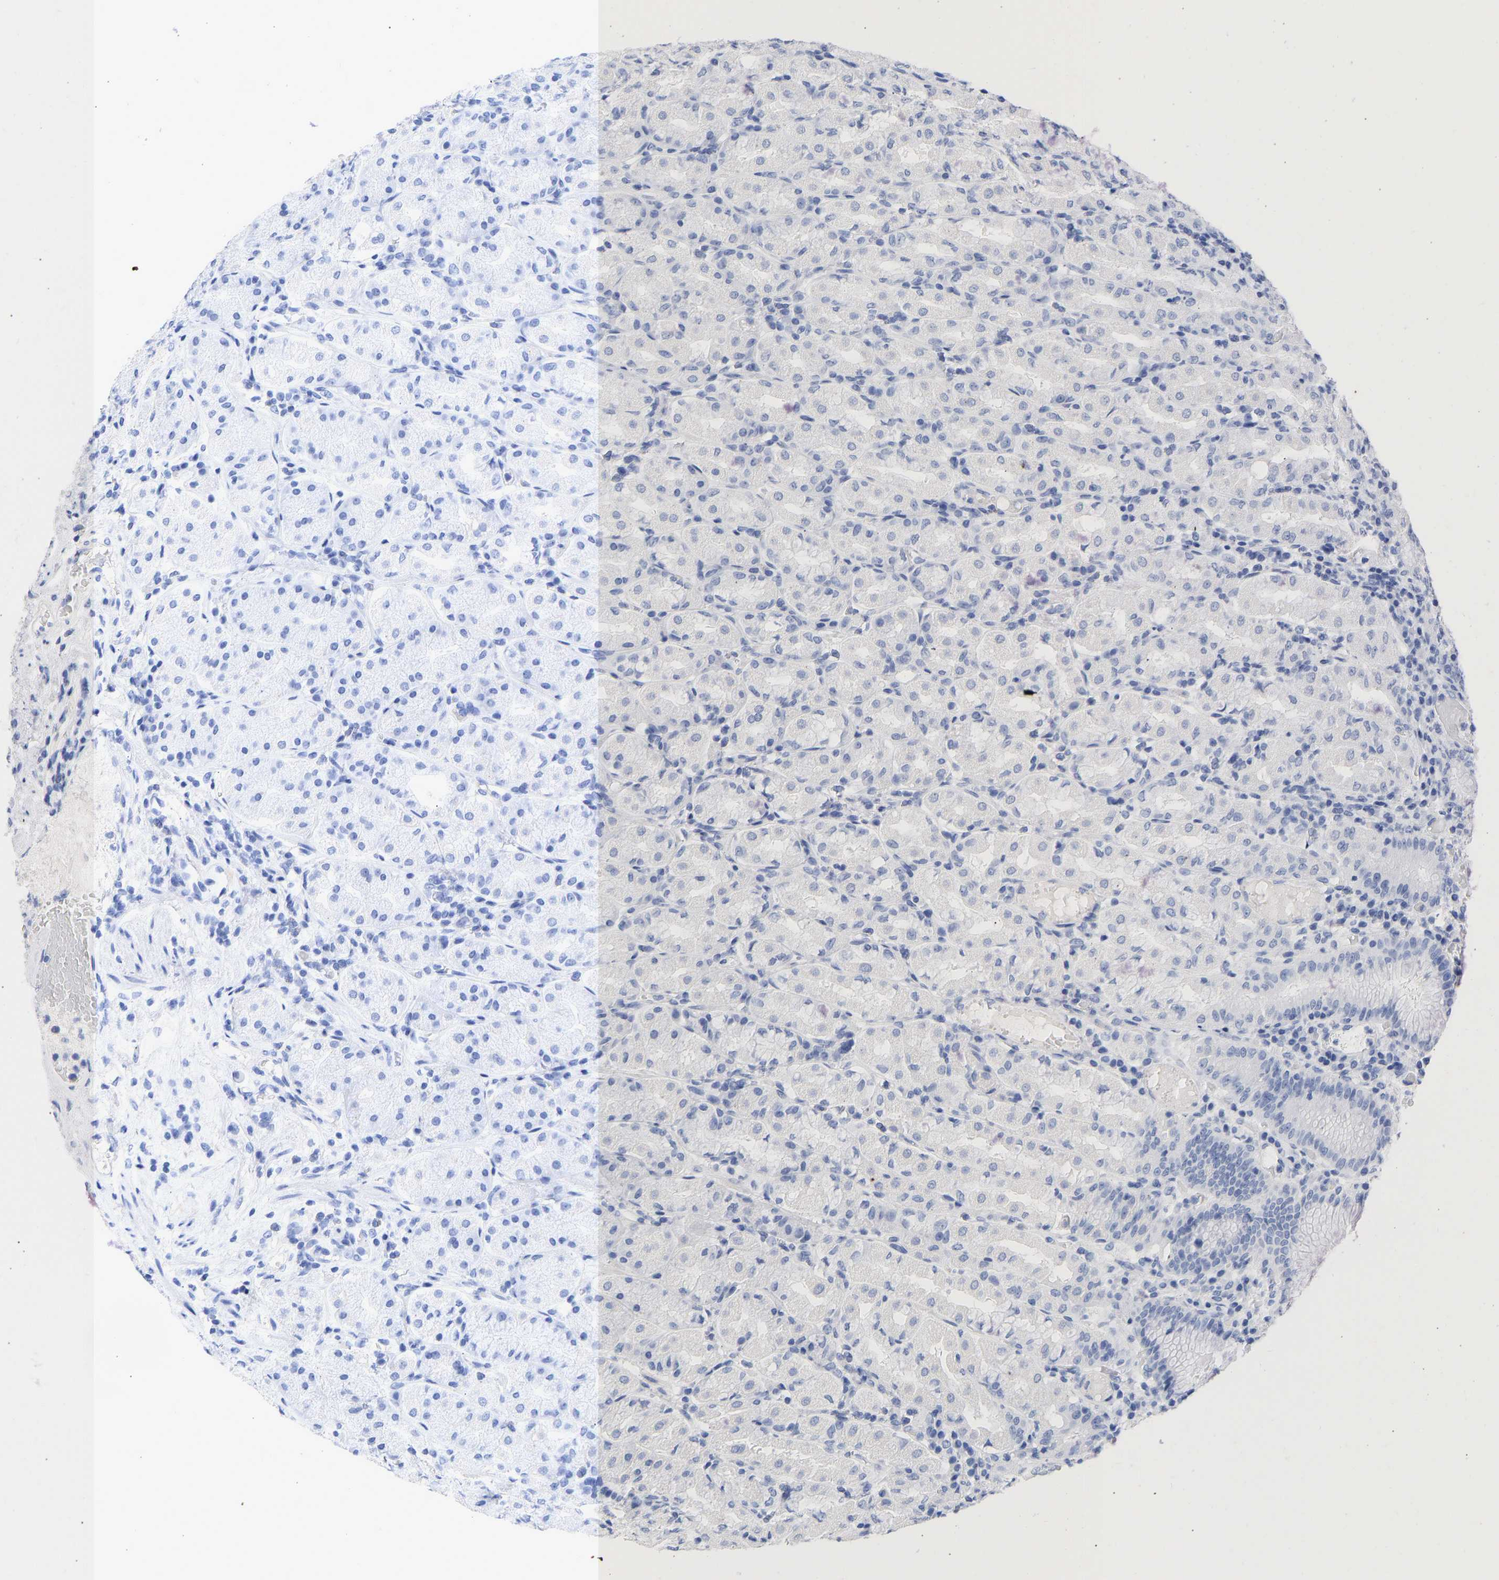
{"staining": {"intensity": "negative", "quantity": "none", "location": "none"}, "tissue": "stomach", "cell_type": "Glandular cells", "image_type": "normal", "snomed": [{"axis": "morphology", "description": "Normal tissue, NOS"}, {"axis": "topography", "description": "Stomach"}, {"axis": "topography", "description": "Stomach, lower"}], "caption": "Immunohistochemistry (IHC) of normal human stomach exhibits no positivity in glandular cells.", "gene": "KRT1", "patient": {"sex": "female", "age": 56}}